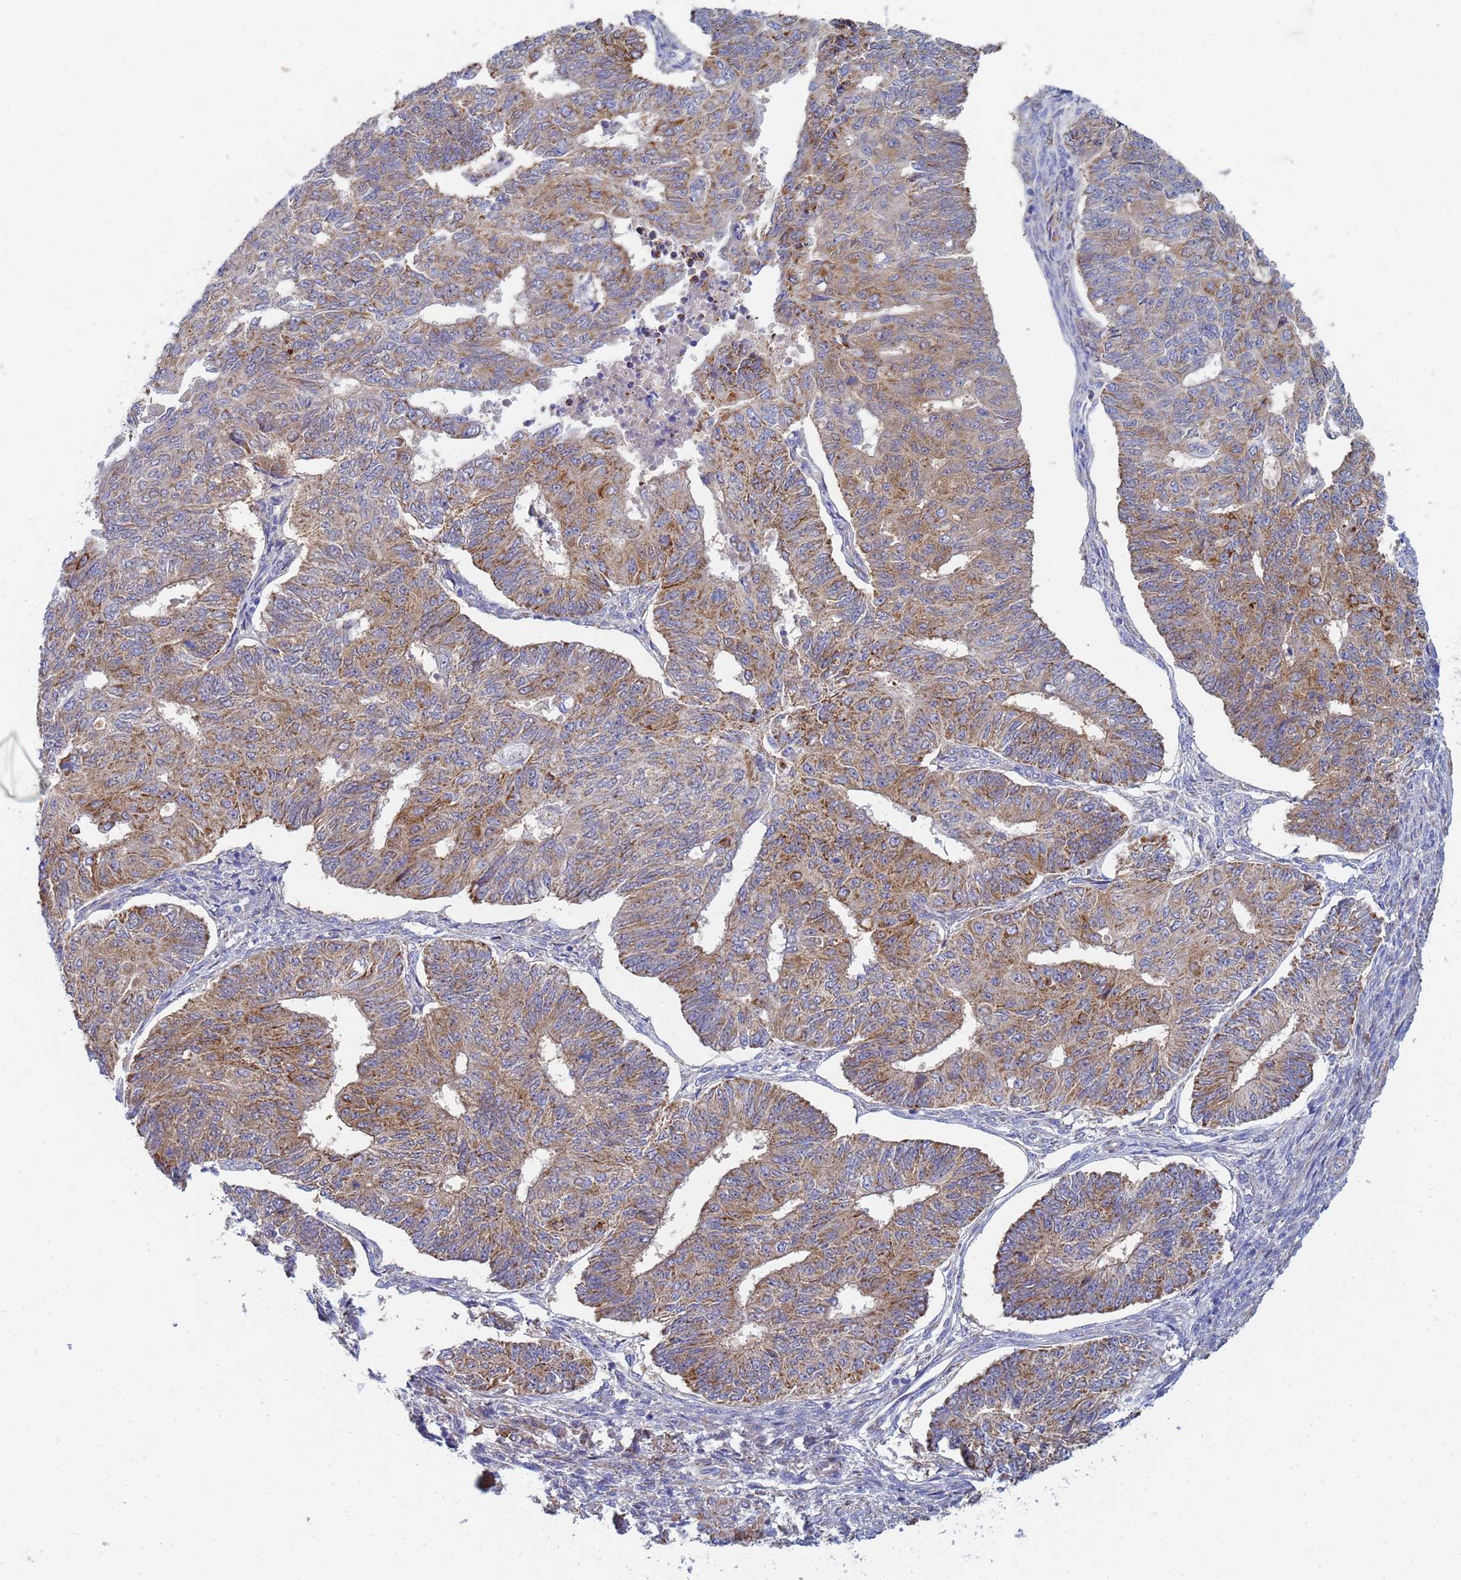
{"staining": {"intensity": "moderate", "quantity": ">75%", "location": "cytoplasmic/membranous"}, "tissue": "endometrial cancer", "cell_type": "Tumor cells", "image_type": "cancer", "snomed": [{"axis": "morphology", "description": "Adenocarcinoma, NOS"}, {"axis": "topography", "description": "Endometrium"}], "caption": "Tumor cells demonstrate medium levels of moderate cytoplasmic/membranous staining in approximately >75% of cells in human endometrial cancer.", "gene": "SDR39U1", "patient": {"sex": "female", "age": 32}}